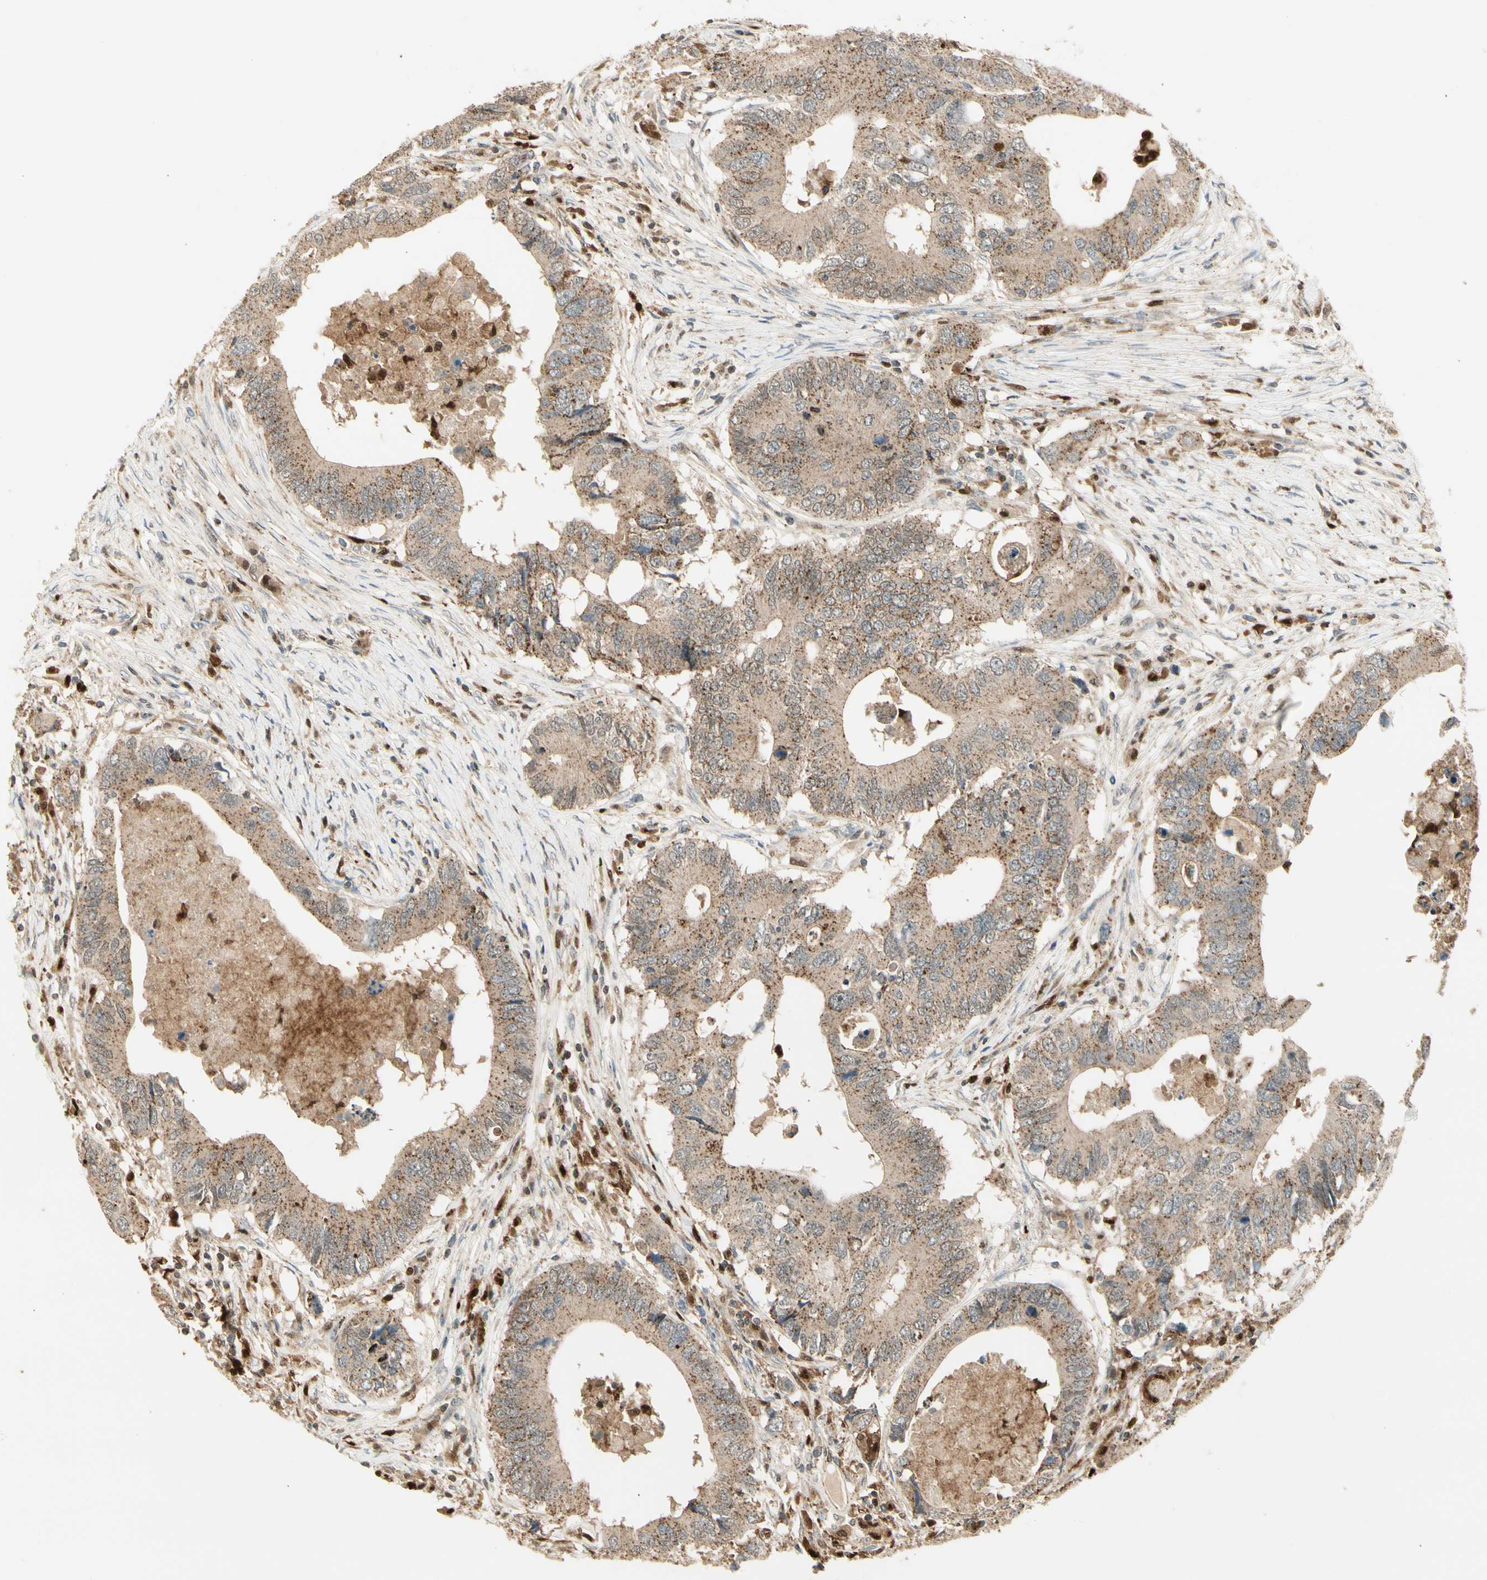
{"staining": {"intensity": "moderate", "quantity": "25%-75%", "location": "cytoplasmic/membranous"}, "tissue": "colorectal cancer", "cell_type": "Tumor cells", "image_type": "cancer", "snomed": [{"axis": "morphology", "description": "Adenocarcinoma, NOS"}, {"axis": "topography", "description": "Colon"}], "caption": "This is a micrograph of IHC staining of colorectal cancer (adenocarcinoma), which shows moderate expression in the cytoplasmic/membranous of tumor cells.", "gene": "LTA4H", "patient": {"sex": "male", "age": 71}}